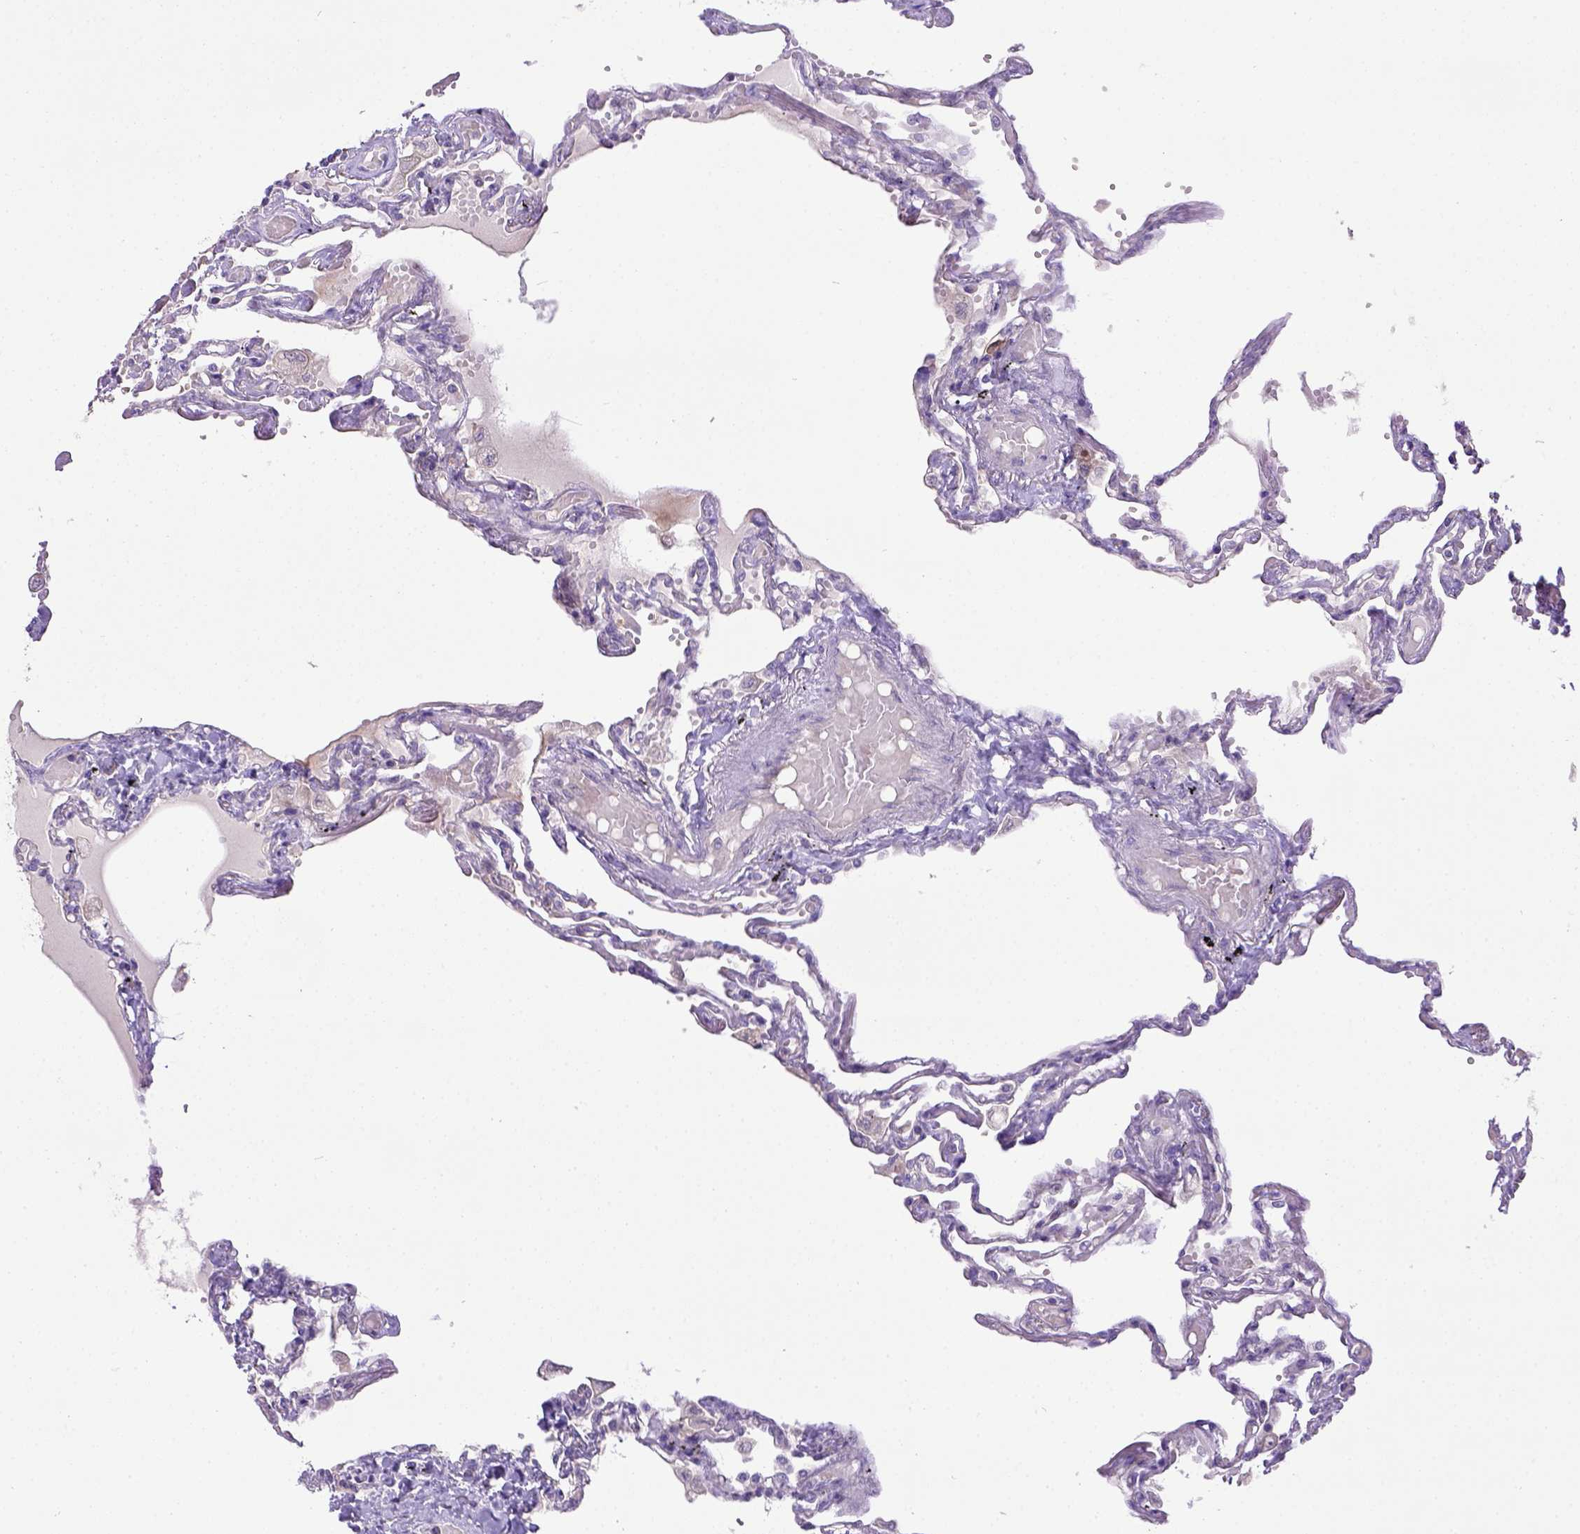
{"staining": {"intensity": "negative", "quantity": "none", "location": "none"}, "tissue": "lung", "cell_type": "Alveolar cells", "image_type": "normal", "snomed": [{"axis": "morphology", "description": "Normal tissue, NOS"}, {"axis": "morphology", "description": "Adenocarcinoma, NOS"}, {"axis": "topography", "description": "Cartilage tissue"}, {"axis": "topography", "description": "Lung"}], "caption": "This is an immunohistochemistry (IHC) image of benign lung. There is no positivity in alveolar cells.", "gene": "CD40", "patient": {"sex": "female", "age": 67}}